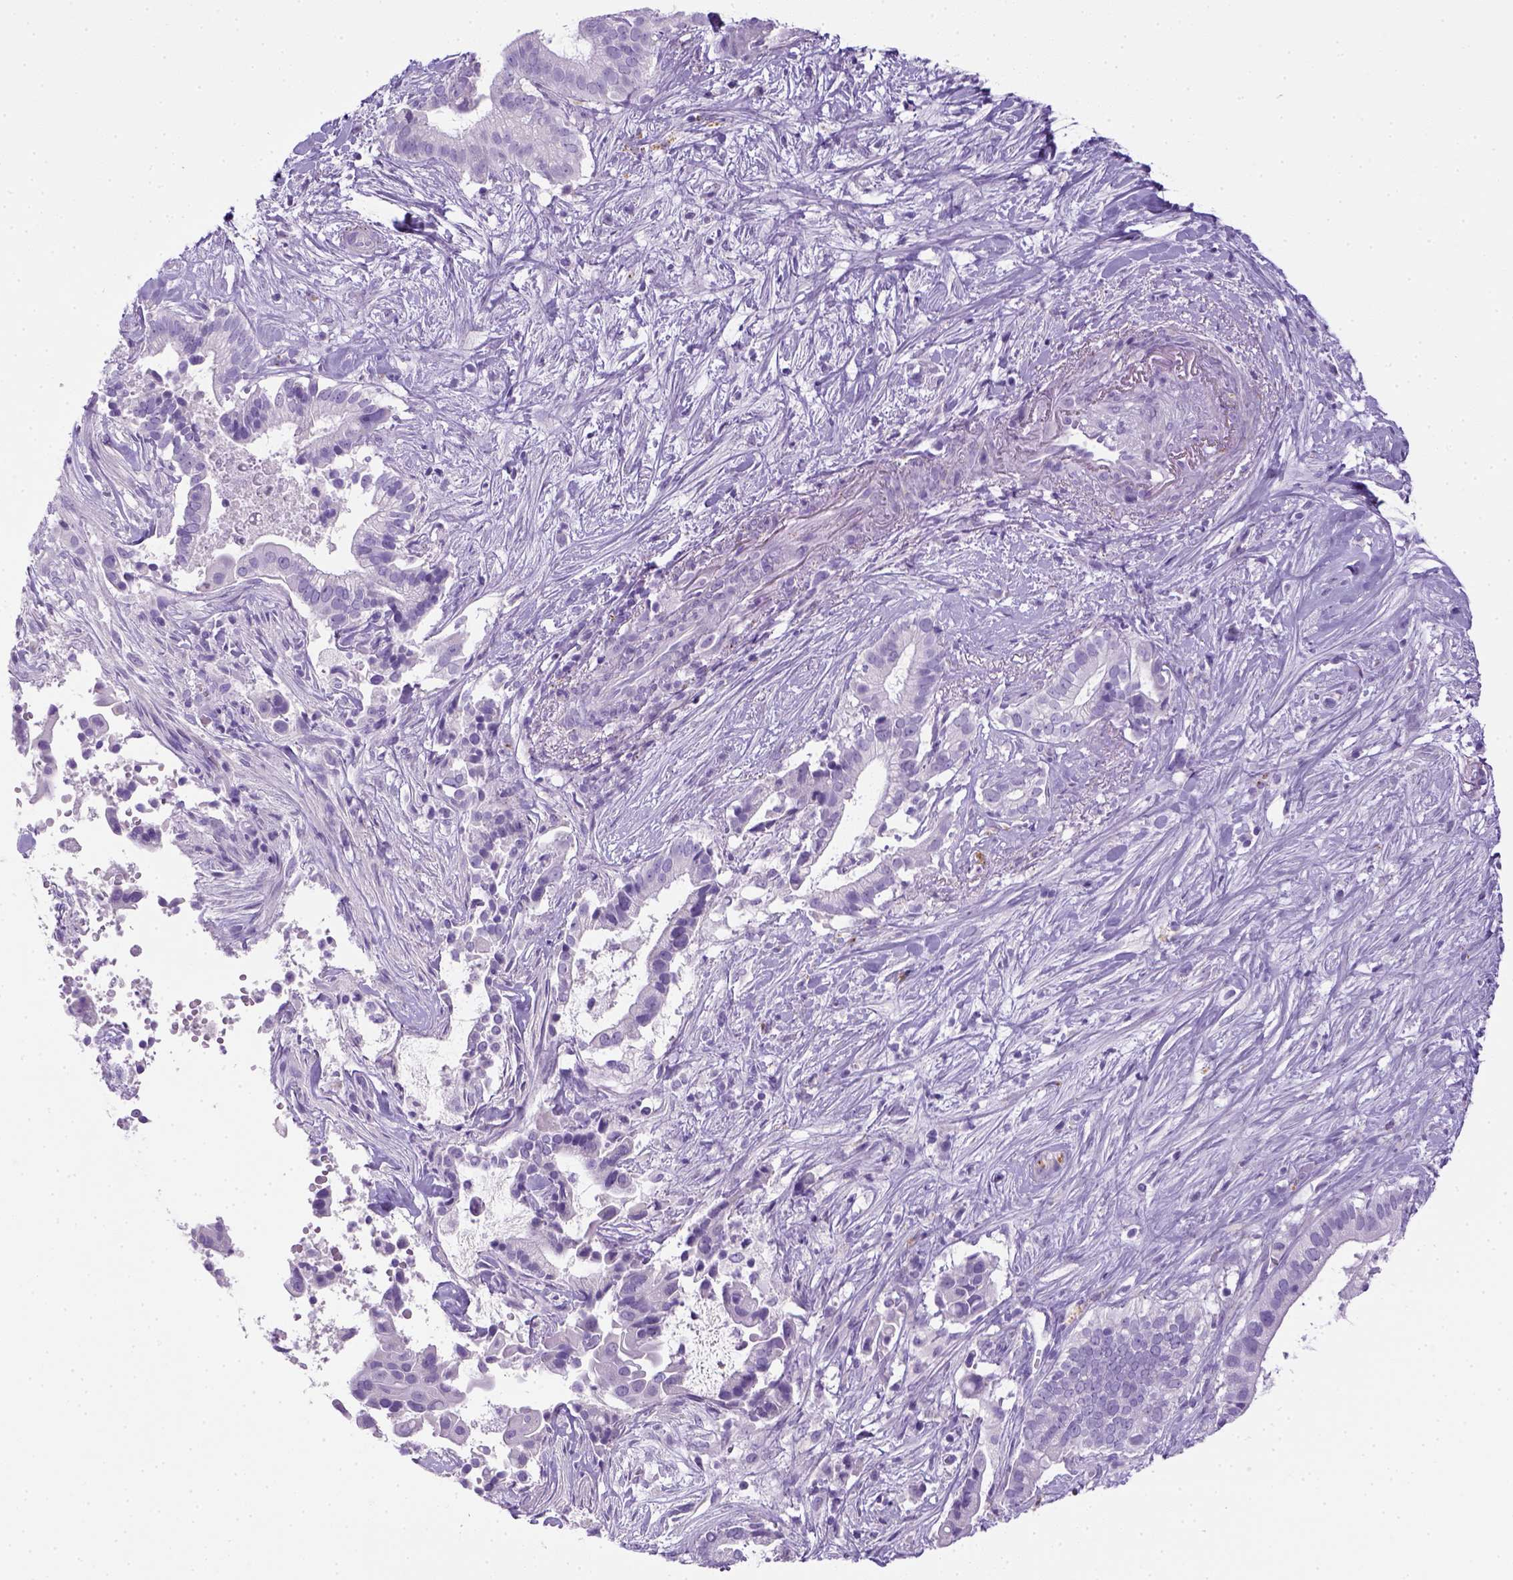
{"staining": {"intensity": "negative", "quantity": "none", "location": "none"}, "tissue": "pancreatic cancer", "cell_type": "Tumor cells", "image_type": "cancer", "snomed": [{"axis": "morphology", "description": "Adenocarcinoma, NOS"}, {"axis": "topography", "description": "Pancreas"}], "caption": "Human pancreatic adenocarcinoma stained for a protein using immunohistochemistry reveals no expression in tumor cells.", "gene": "KRT71", "patient": {"sex": "male", "age": 61}}